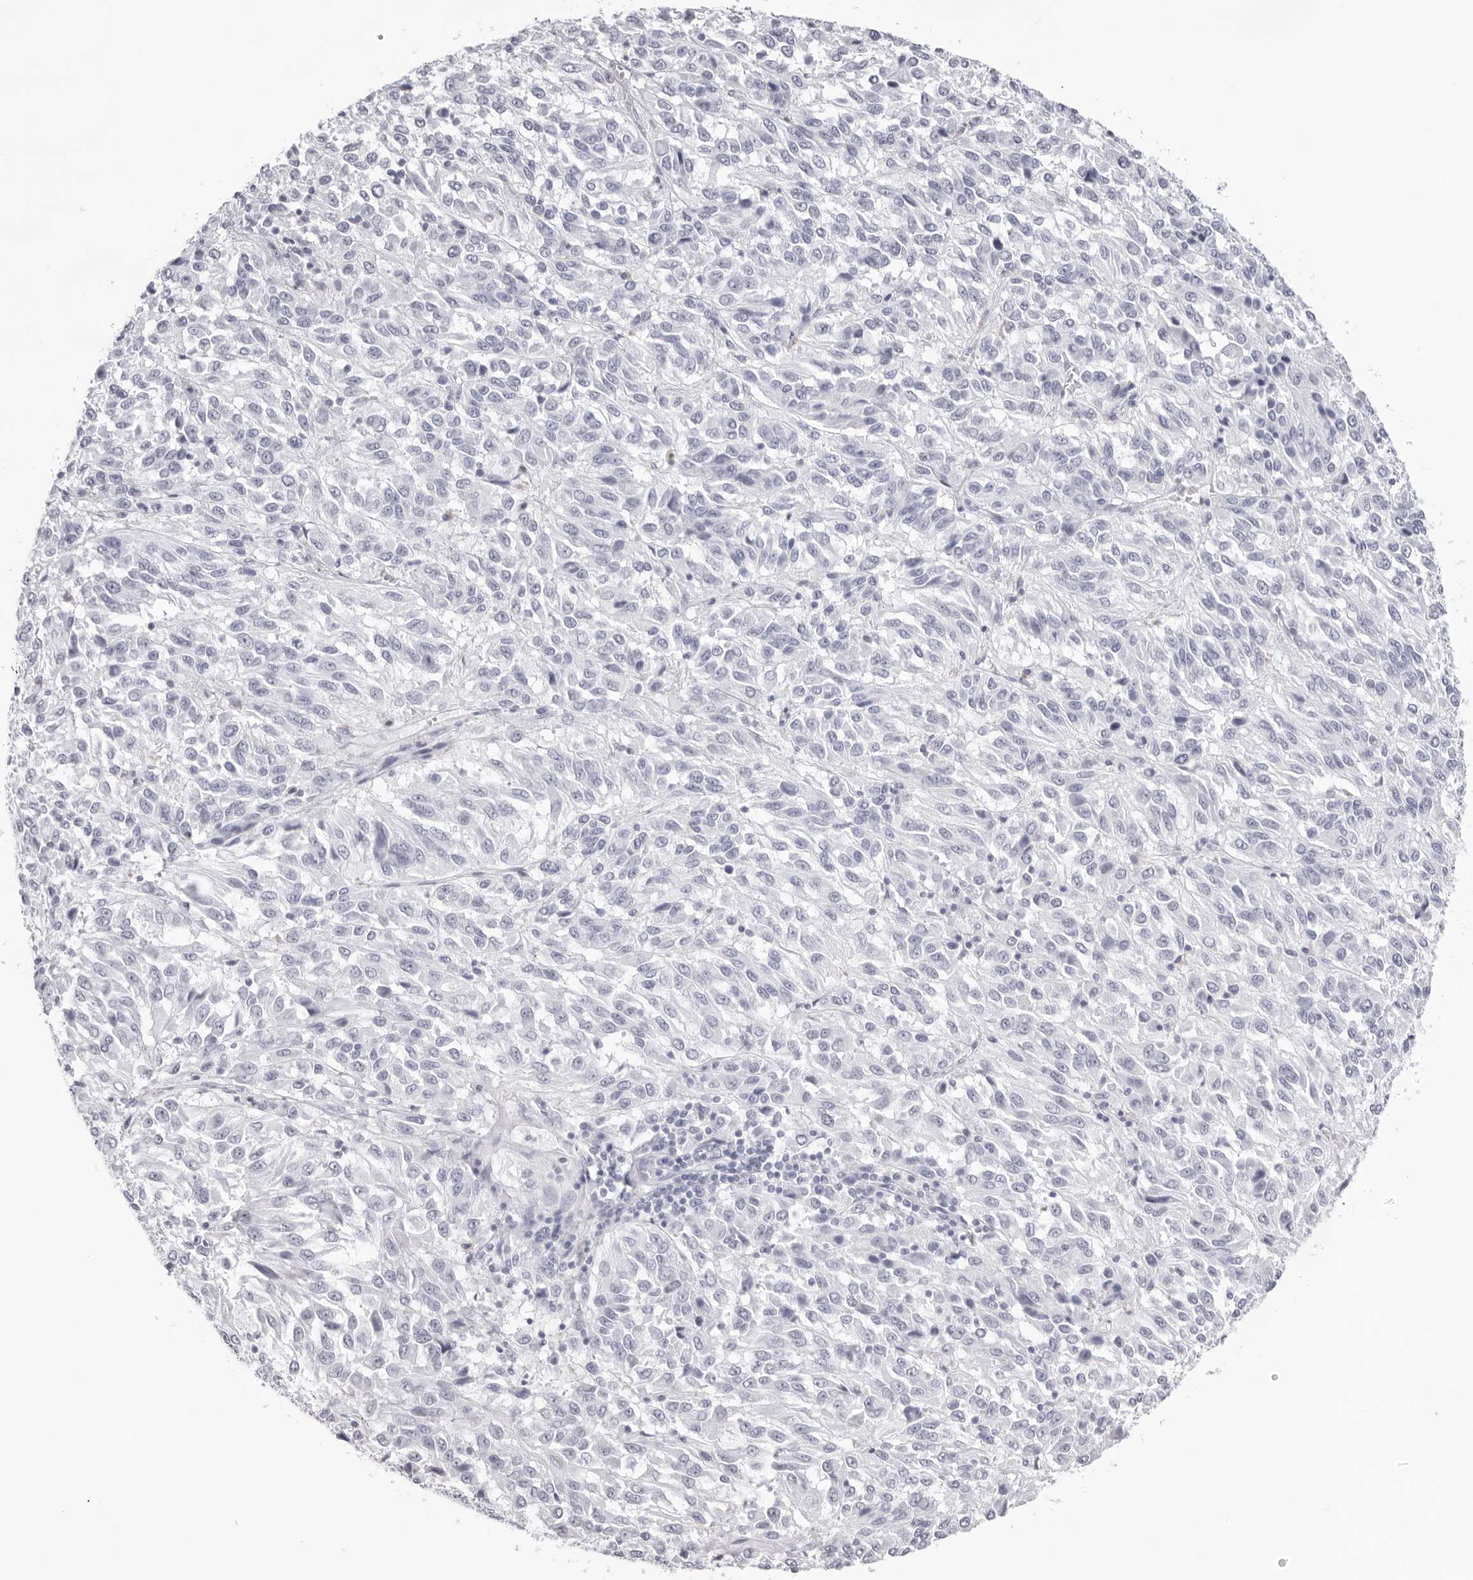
{"staining": {"intensity": "negative", "quantity": "none", "location": "none"}, "tissue": "melanoma", "cell_type": "Tumor cells", "image_type": "cancer", "snomed": [{"axis": "morphology", "description": "Malignant melanoma, Metastatic site"}, {"axis": "topography", "description": "Lung"}], "caption": "Immunohistochemical staining of melanoma exhibits no significant positivity in tumor cells.", "gene": "INSL3", "patient": {"sex": "male", "age": 64}}